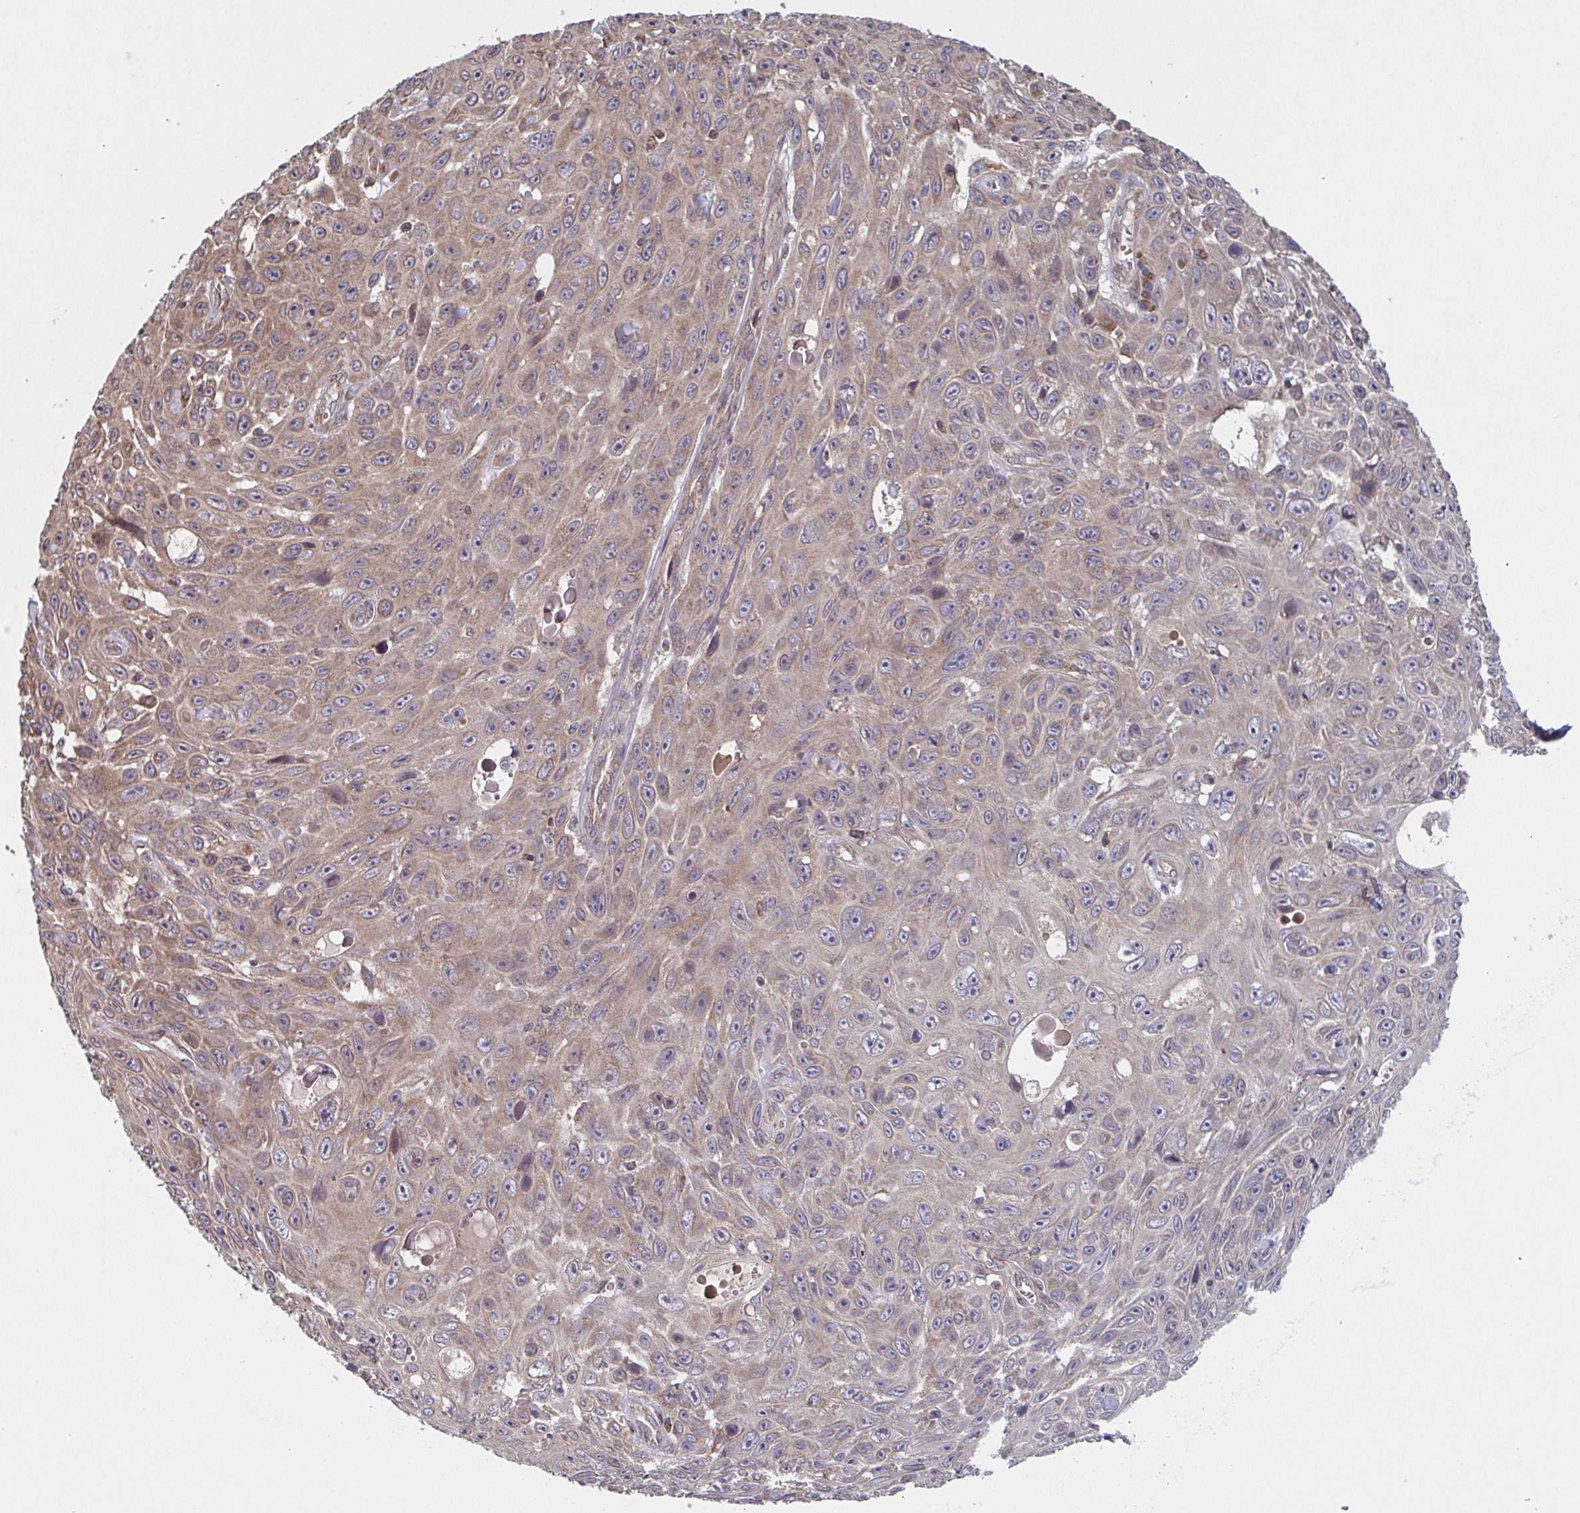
{"staining": {"intensity": "weak", "quantity": "25%-75%", "location": "cytoplasmic/membranous"}, "tissue": "skin cancer", "cell_type": "Tumor cells", "image_type": "cancer", "snomed": [{"axis": "morphology", "description": "Squamous cell carcinoma, NOS"}, {"axis": "topography", "description": "Skin"}], "caption": "Immunohistochemistry (IHC) micrograph of human skin squamous cell carcinoma stained for a protein (brown), which exhibits low levels of weak cytoplasmic/membranous staining in about 25%-75% of tumor cells.", "gene": "COPB1", "patient": {"sex": "male", "age": 82}}